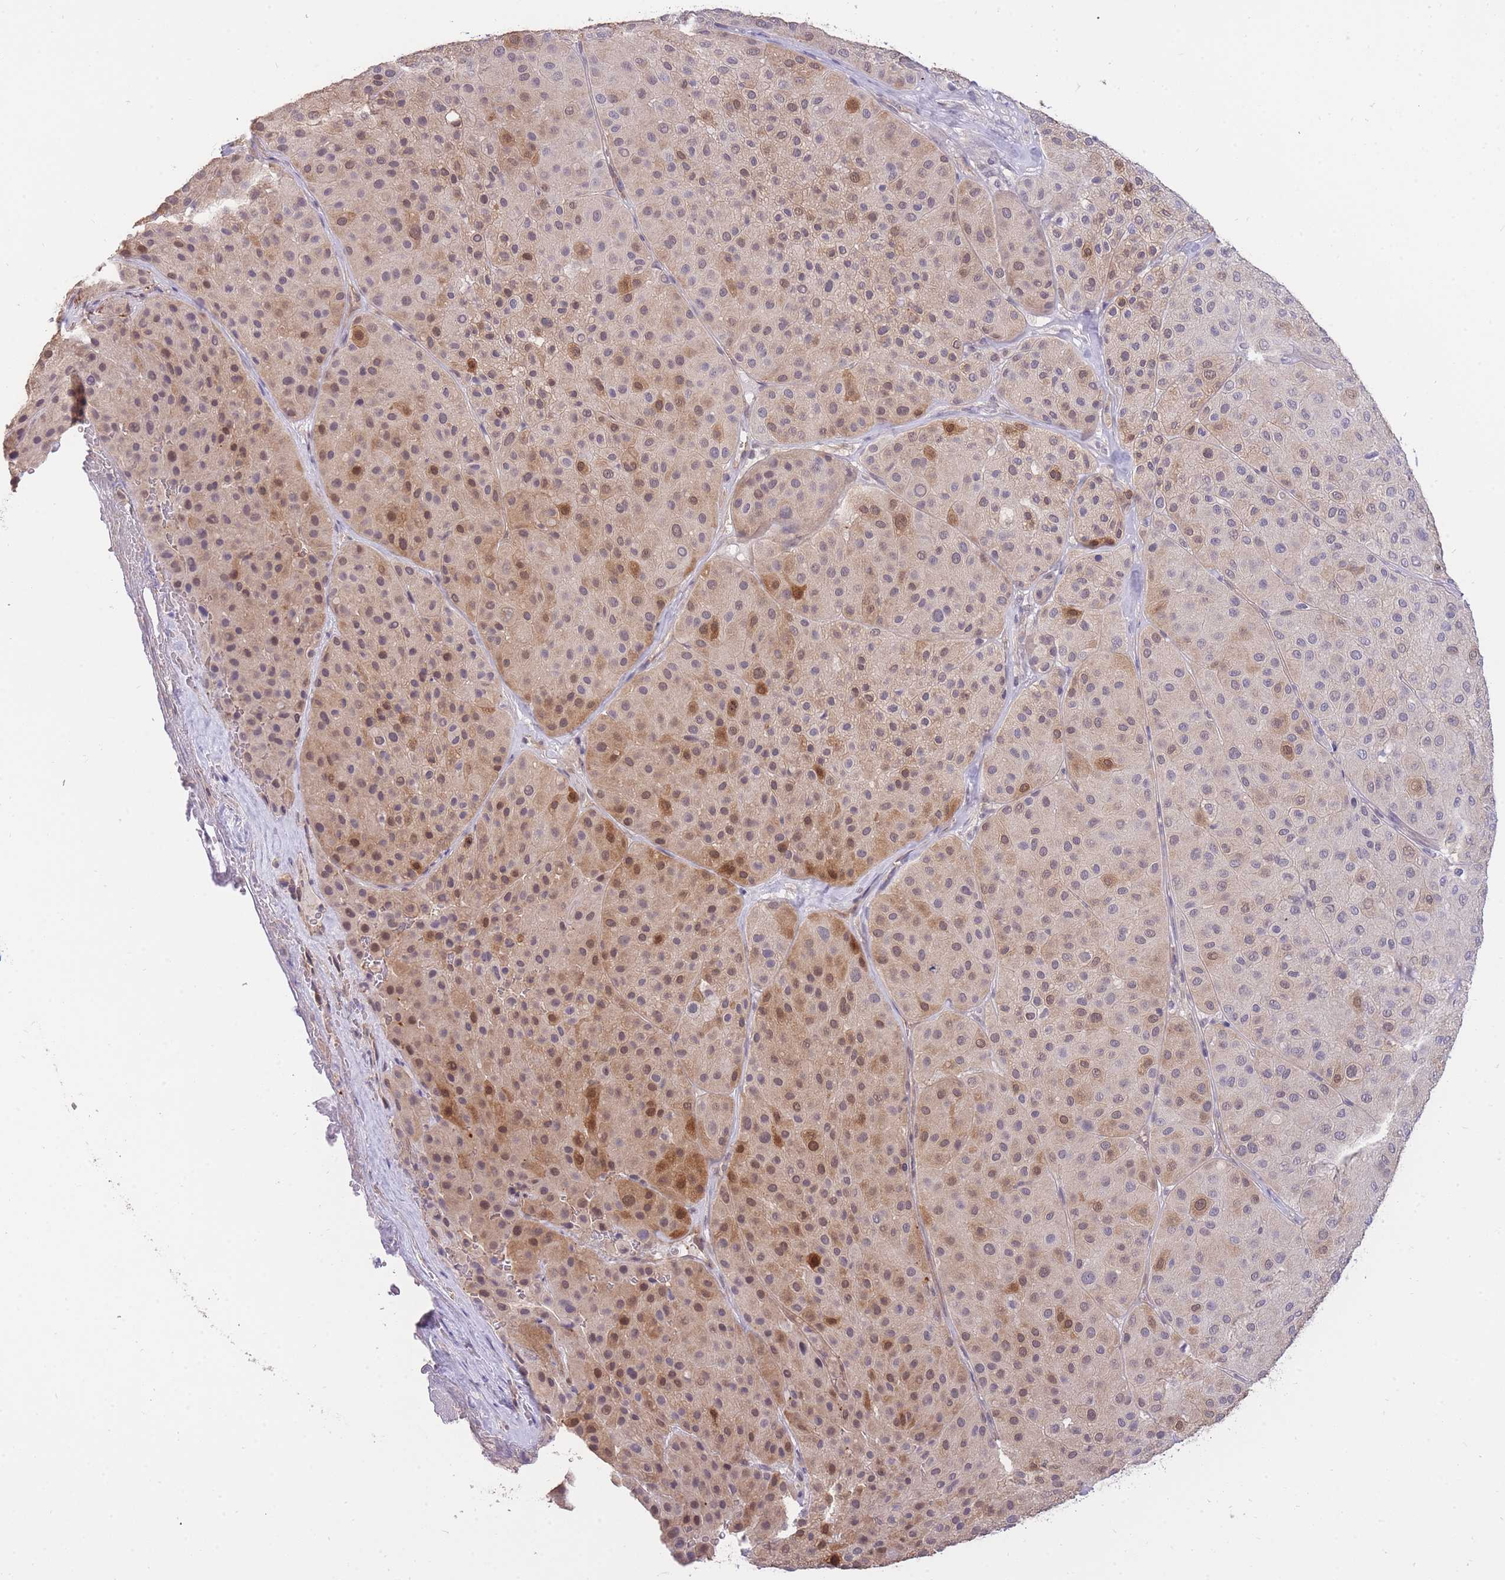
{"staining": {"intensity": "moderate", "quantity": ">75%", "location": "cytoplasmic/membranous,nuclear"}, "tissue": "melanoma", "cell_type": "Tumor cells", "image_type": "cancer", "snomed": [{"axis": "morphology", "description": "Malignant melanoma, Metastatic site"}, {"axis": "topography", "description": "Smooth muscle"}], "caption": "Immunohistochemical staining of human malignant melanoma (metastatic site) displays medium levels of moderate cytoplasmic/membranous and nuclear expression in about >75% of tumor cells.", "gene": "SMC6", "patient": {"sex": "male", "age": 41}}